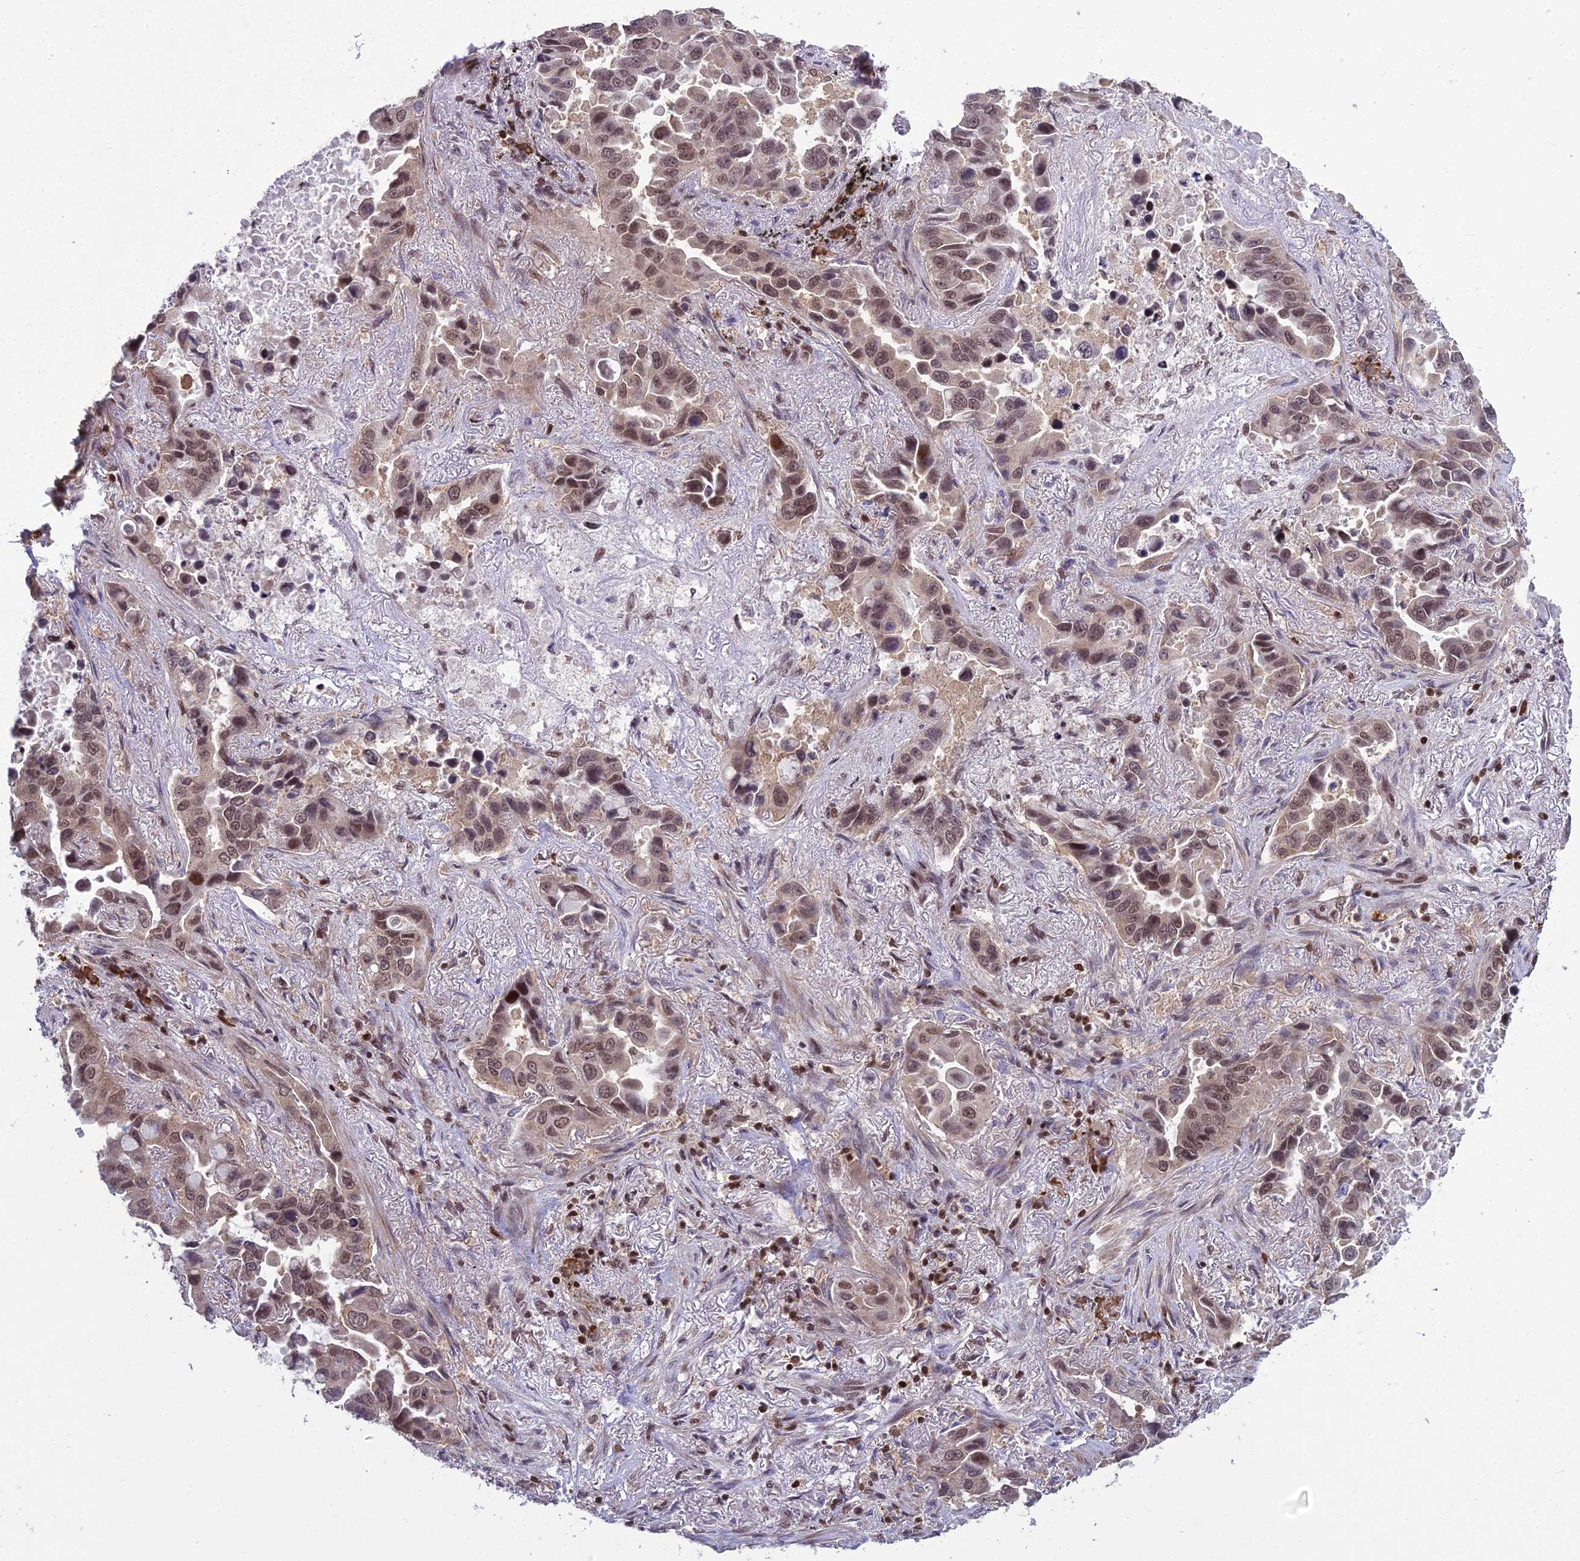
{"staining": {"intensity": "moderate", "quantity": ">75%", "location": "nuclear"}, "tissue": "lung cancer", "cell_type": "Tumor cells", "image_type": "cancer", "snomed": [{"axis": "morphology", "description": "Adenocarcinoma, NOS"}, {"axis": "topography", "description": "Lung"}], "caption": "This is a photomicrograph of immunohistochemistry staining of lung cancer (adenocarcinoma), which shows moderate staining in the nuclear of tumor cells.", "gene": "GMEB1", "patient": {"sex": "male", "age": 64}}